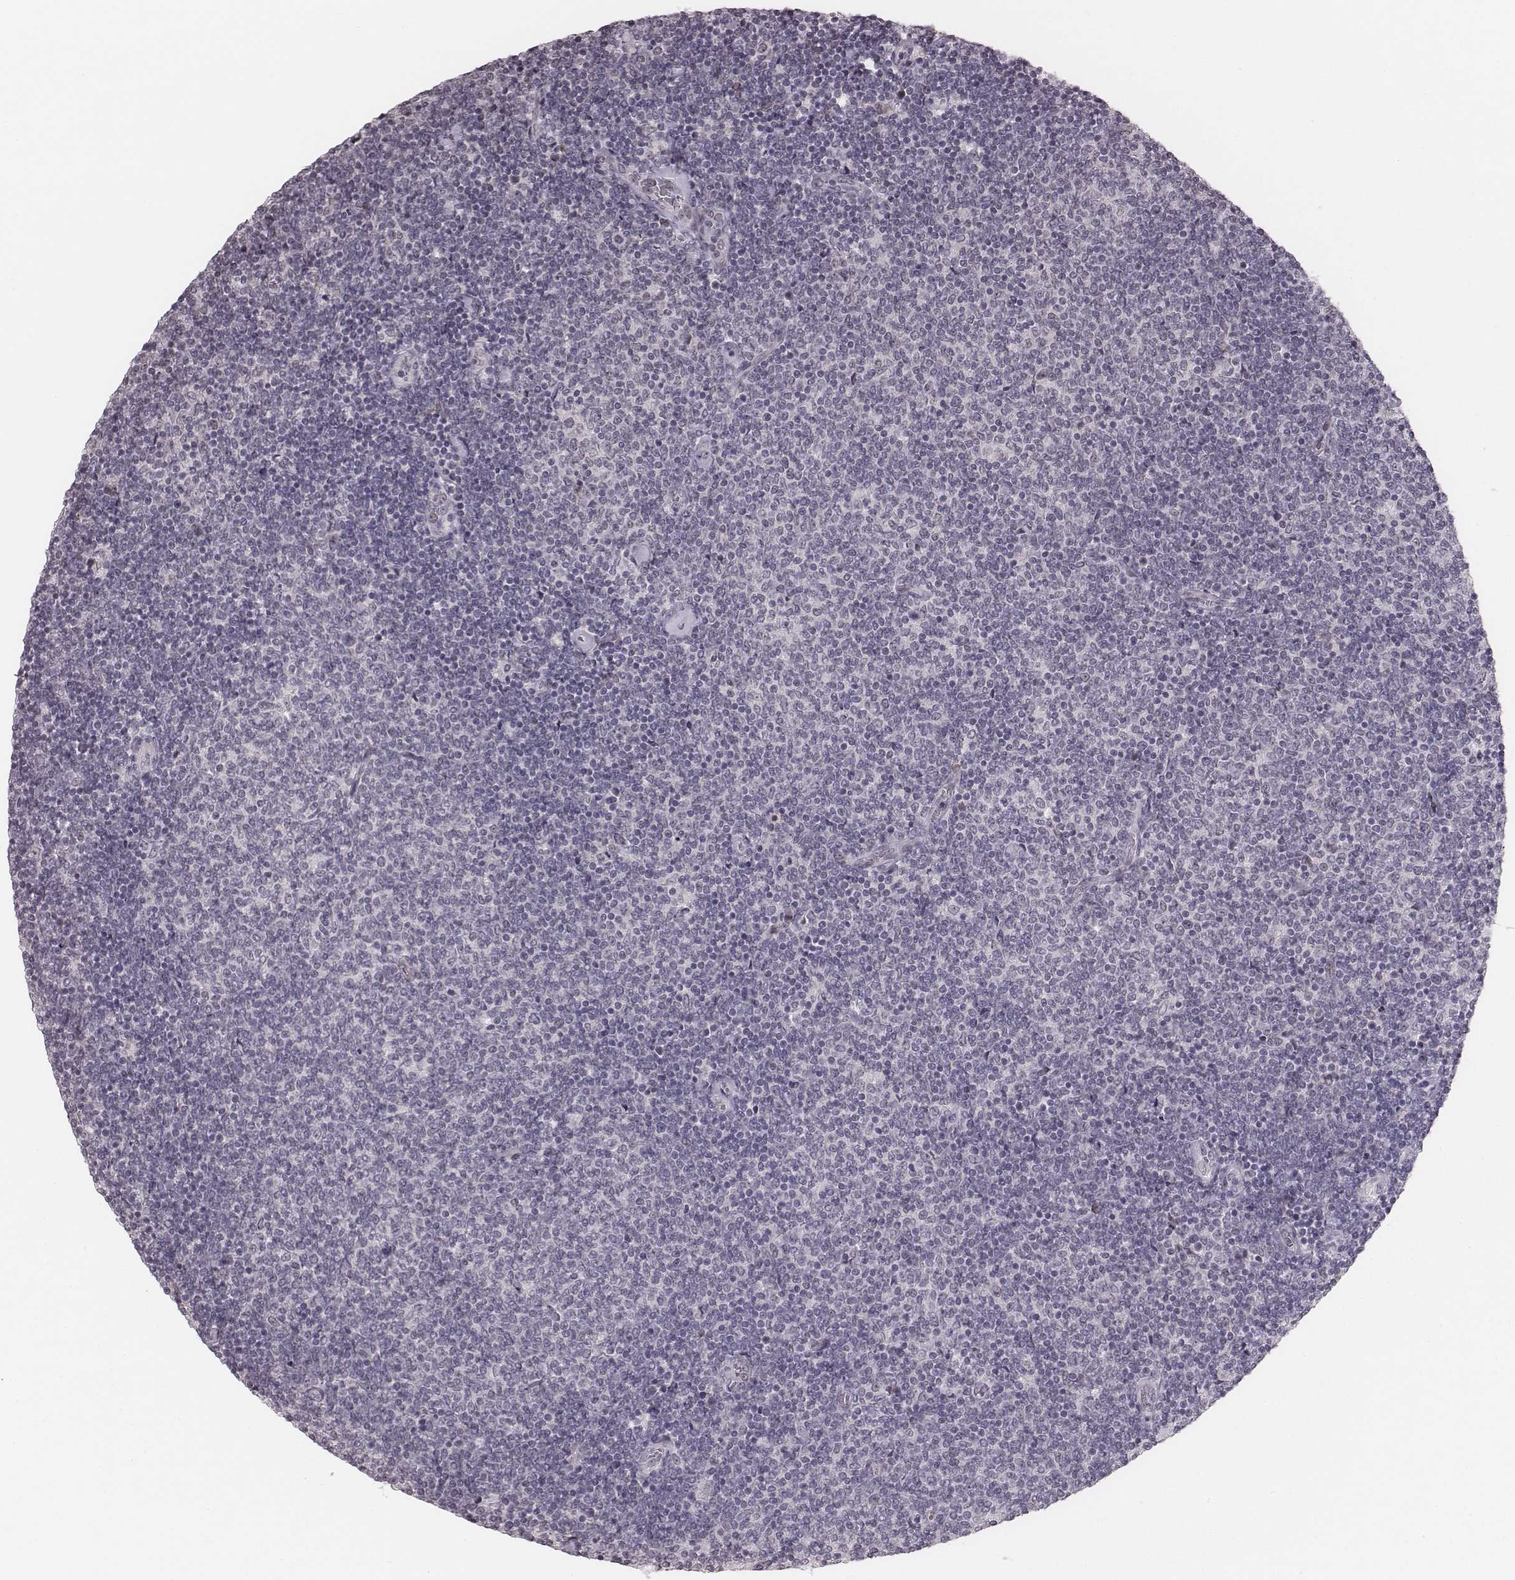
{"staining": {"intensity": "negative", "quantity": "none", "location": "none"}, "tissue": "lymphoma", "cell_type": "Tumor cells", "image_type": "cancer", "snomed": [{"axis": "morphology", "description": "Malignant lymphoma, non-Hodgkin's type, Low grade"}, {"axis": "topography", "description": "Lymph node"}], "caption": "A high-resolution image shows IHC staining of malignant lymphoma, non-Hodgkin's type (low-grade), which exhibits no significant positivity in tumor cells. (Brightfield microscopy of DAB (3,3'-diaminobenzidine) immunohistochemistry (IHC) at high magnification).", "gene": "RPGRIP1", "patient": {"sex": "male", "age": 52}}